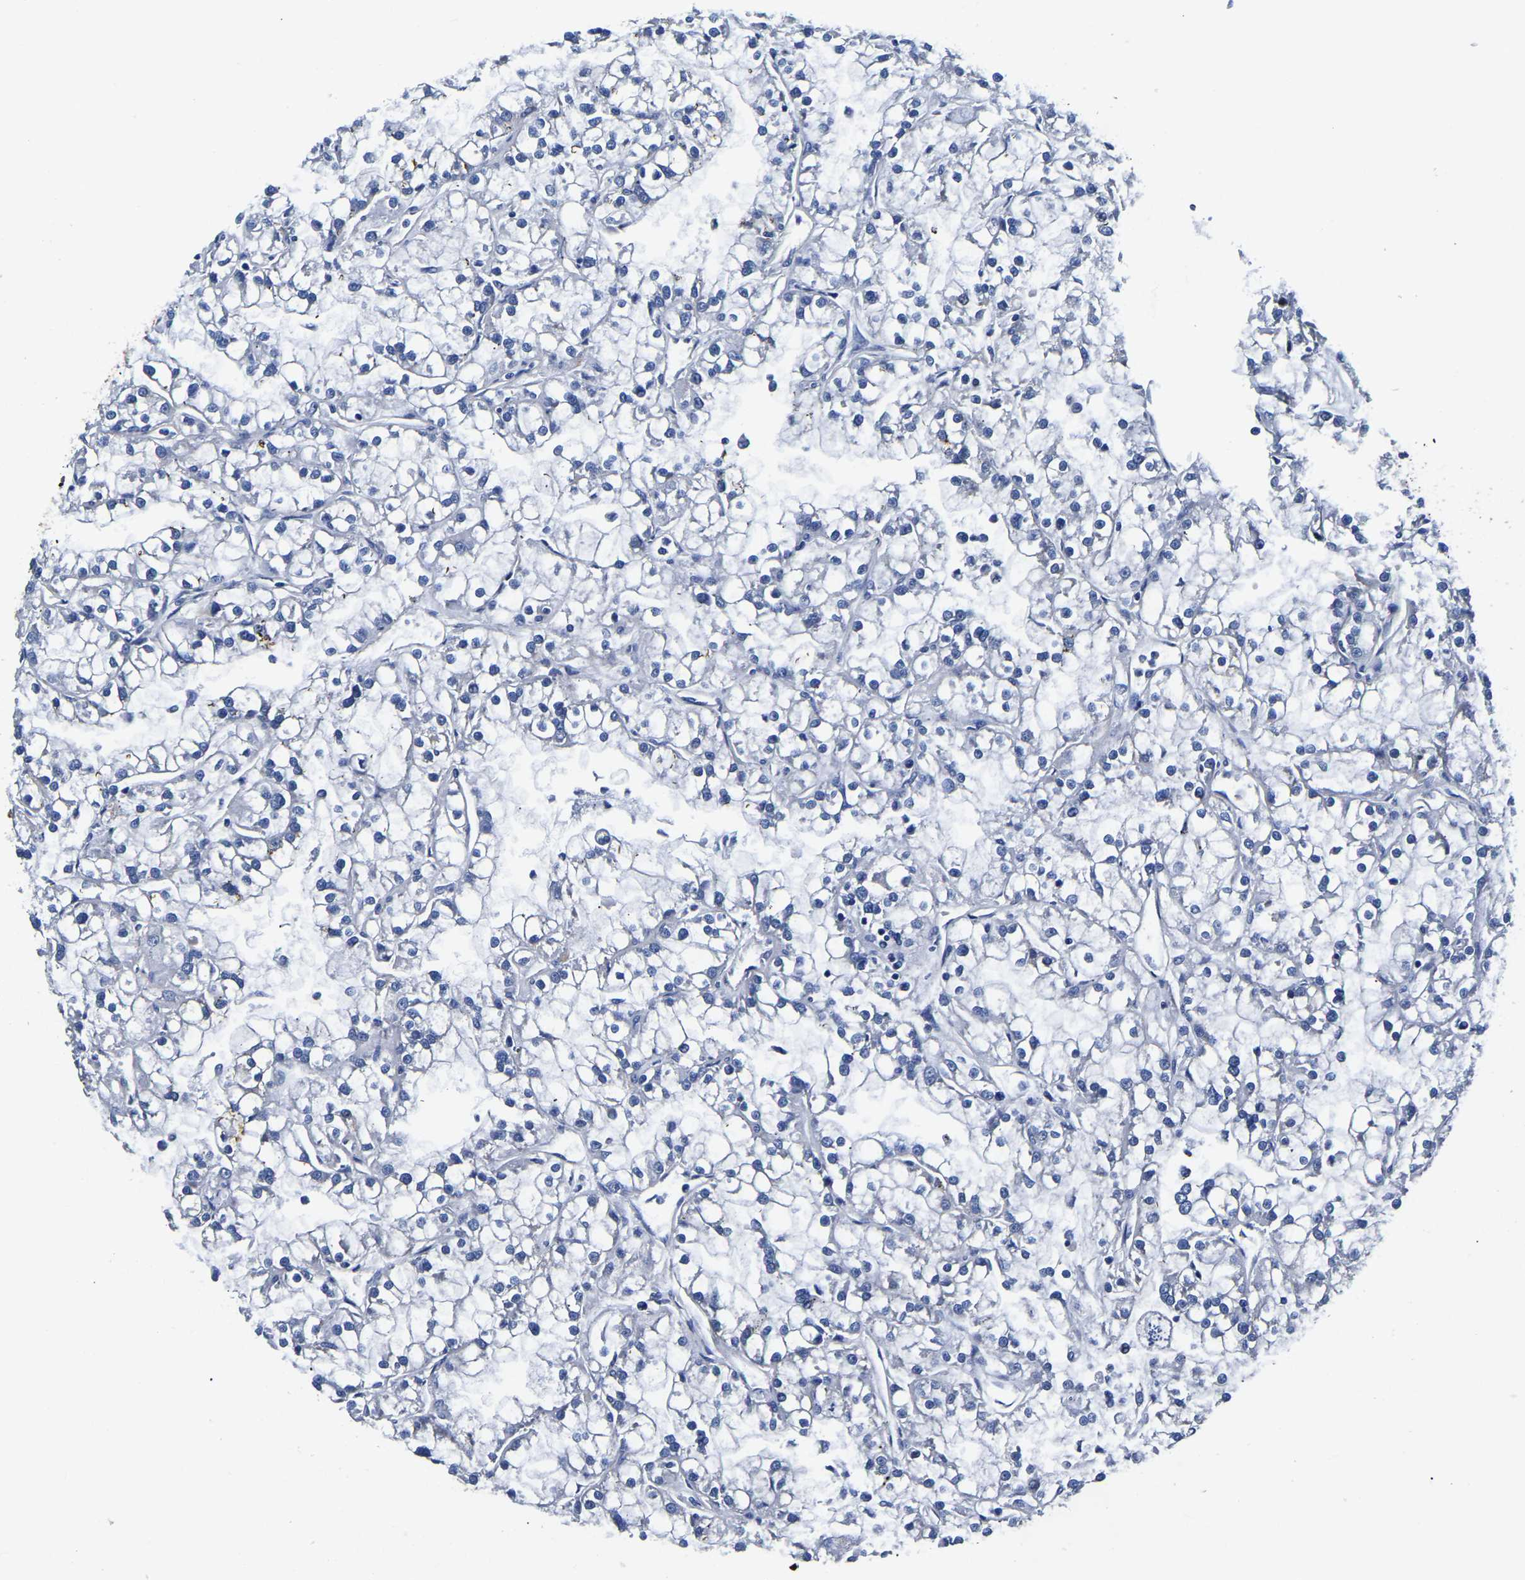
{"staining": {"intensity": "negative", "quantity": "none", "location": "none"}, "tissue": "renal cancer", "cell_type": "Tumor cells", "image_type": "cancer", "snomed": [{"axis": "morphology", "description": "Adenocarcinoma, NOS"}, {"axis": "topography", "description": "Kidney"}], "caption": "Adenocarcinoma (renal) was stained to show a protein in brown. There is no significant positivity in tumor cells.", "gene": "KCTD17", "patient": {"sex": "female", "age": 52}}